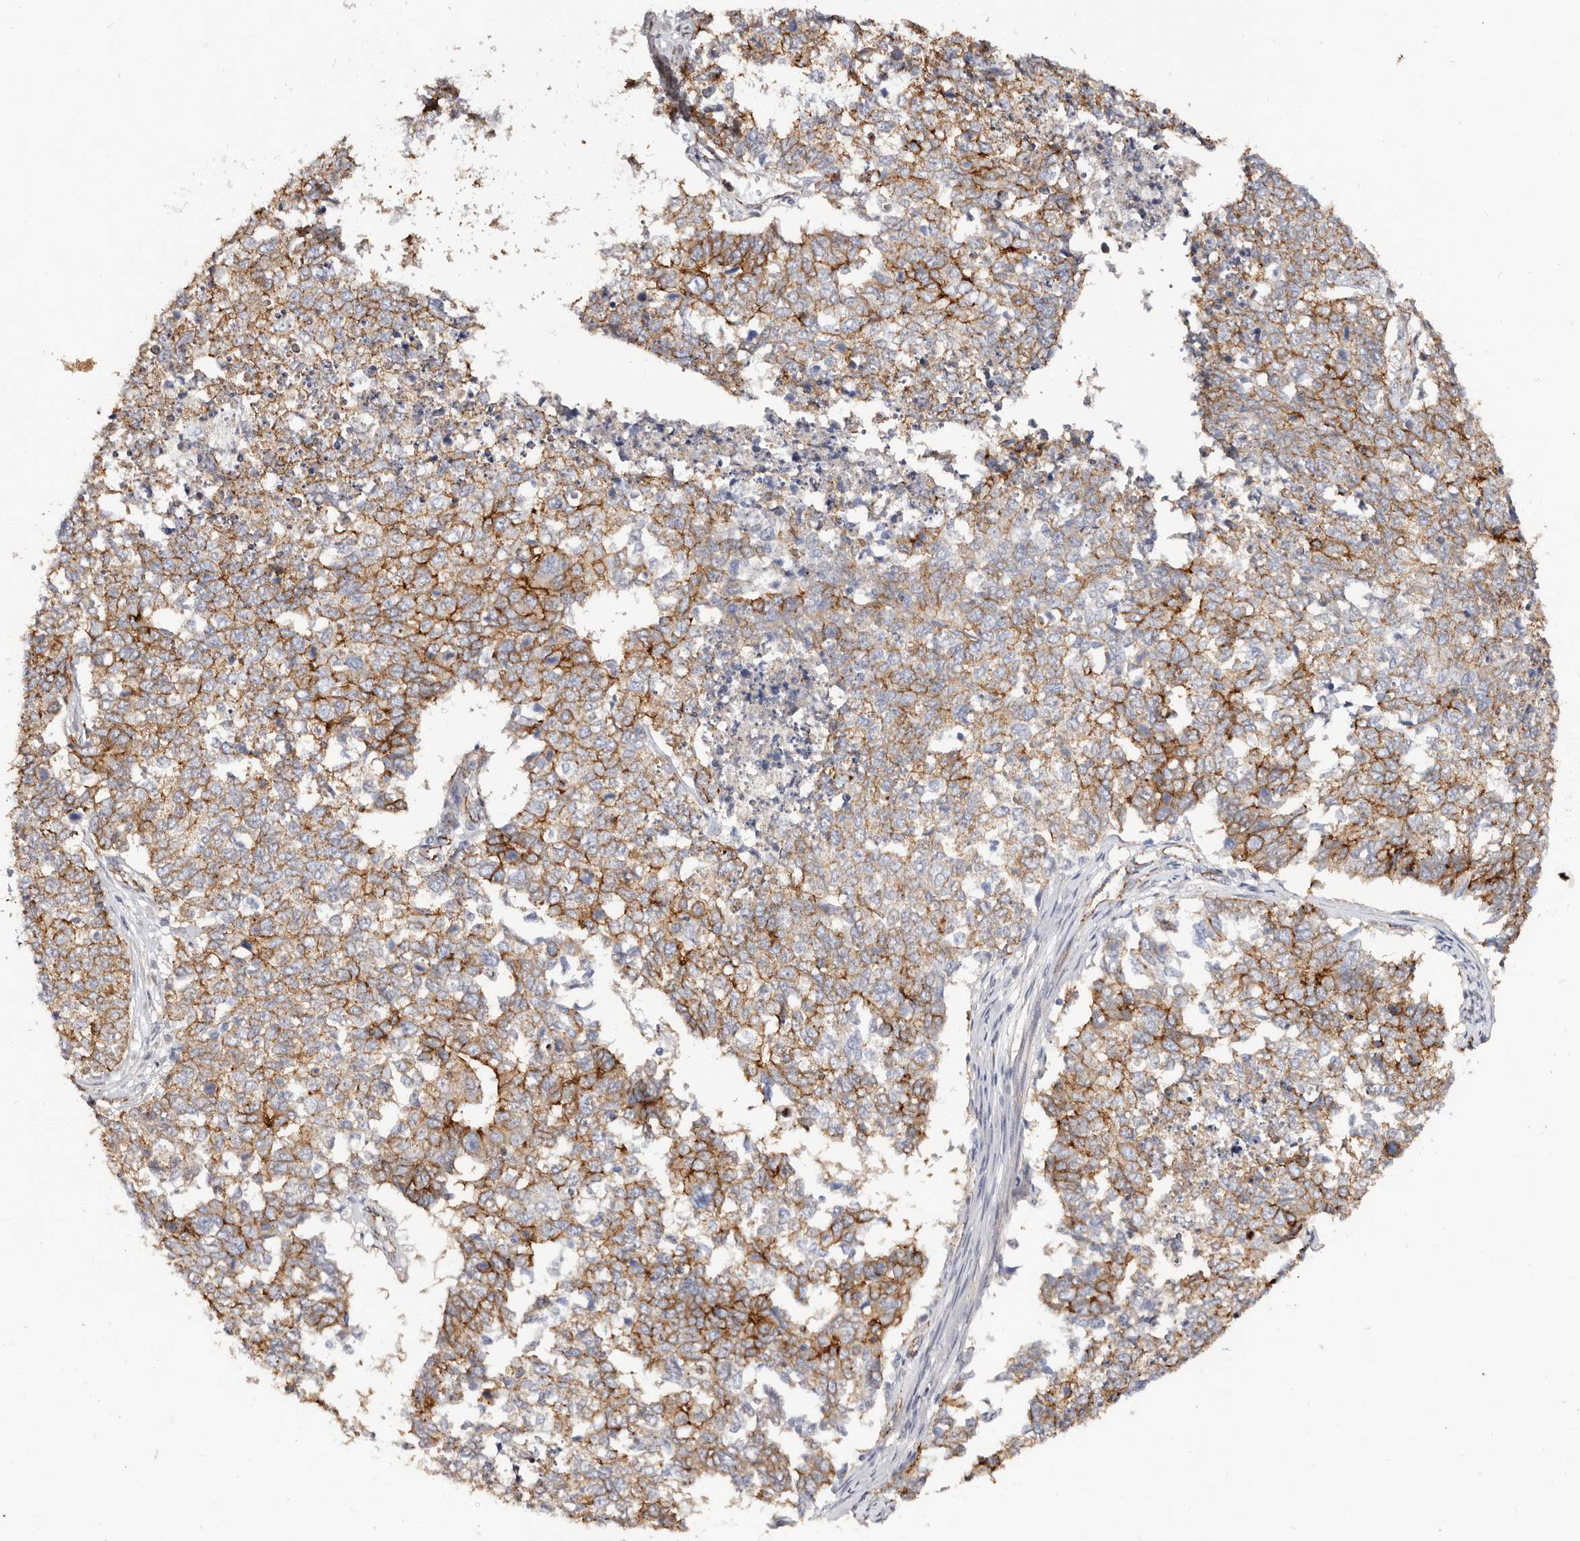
{"staining": {"intensity": "moderate", "quantity": ">75%", "location": "cytoplasmic/membranous"}, "tissue": "cervical cancer", "cell_type": "Tumor cells", "image_type": "cancer", "snomed": [{"axis": "morphology", "description": "Squamous cell carcinoma, NOS"}, {"axis": "topography", "description": "Cervix"}], "caption": "Immunohistochemistry (IHC) (DAB (3,3'-diaminobenzidine)) staining of human cervical squamous cell carcinoma exhibits moderate cytoplasmic/membranous protein expression in about >75% of tumor cells.", "gene": "CTNNB1", "patient": {"sex": "female", "age": 63}}